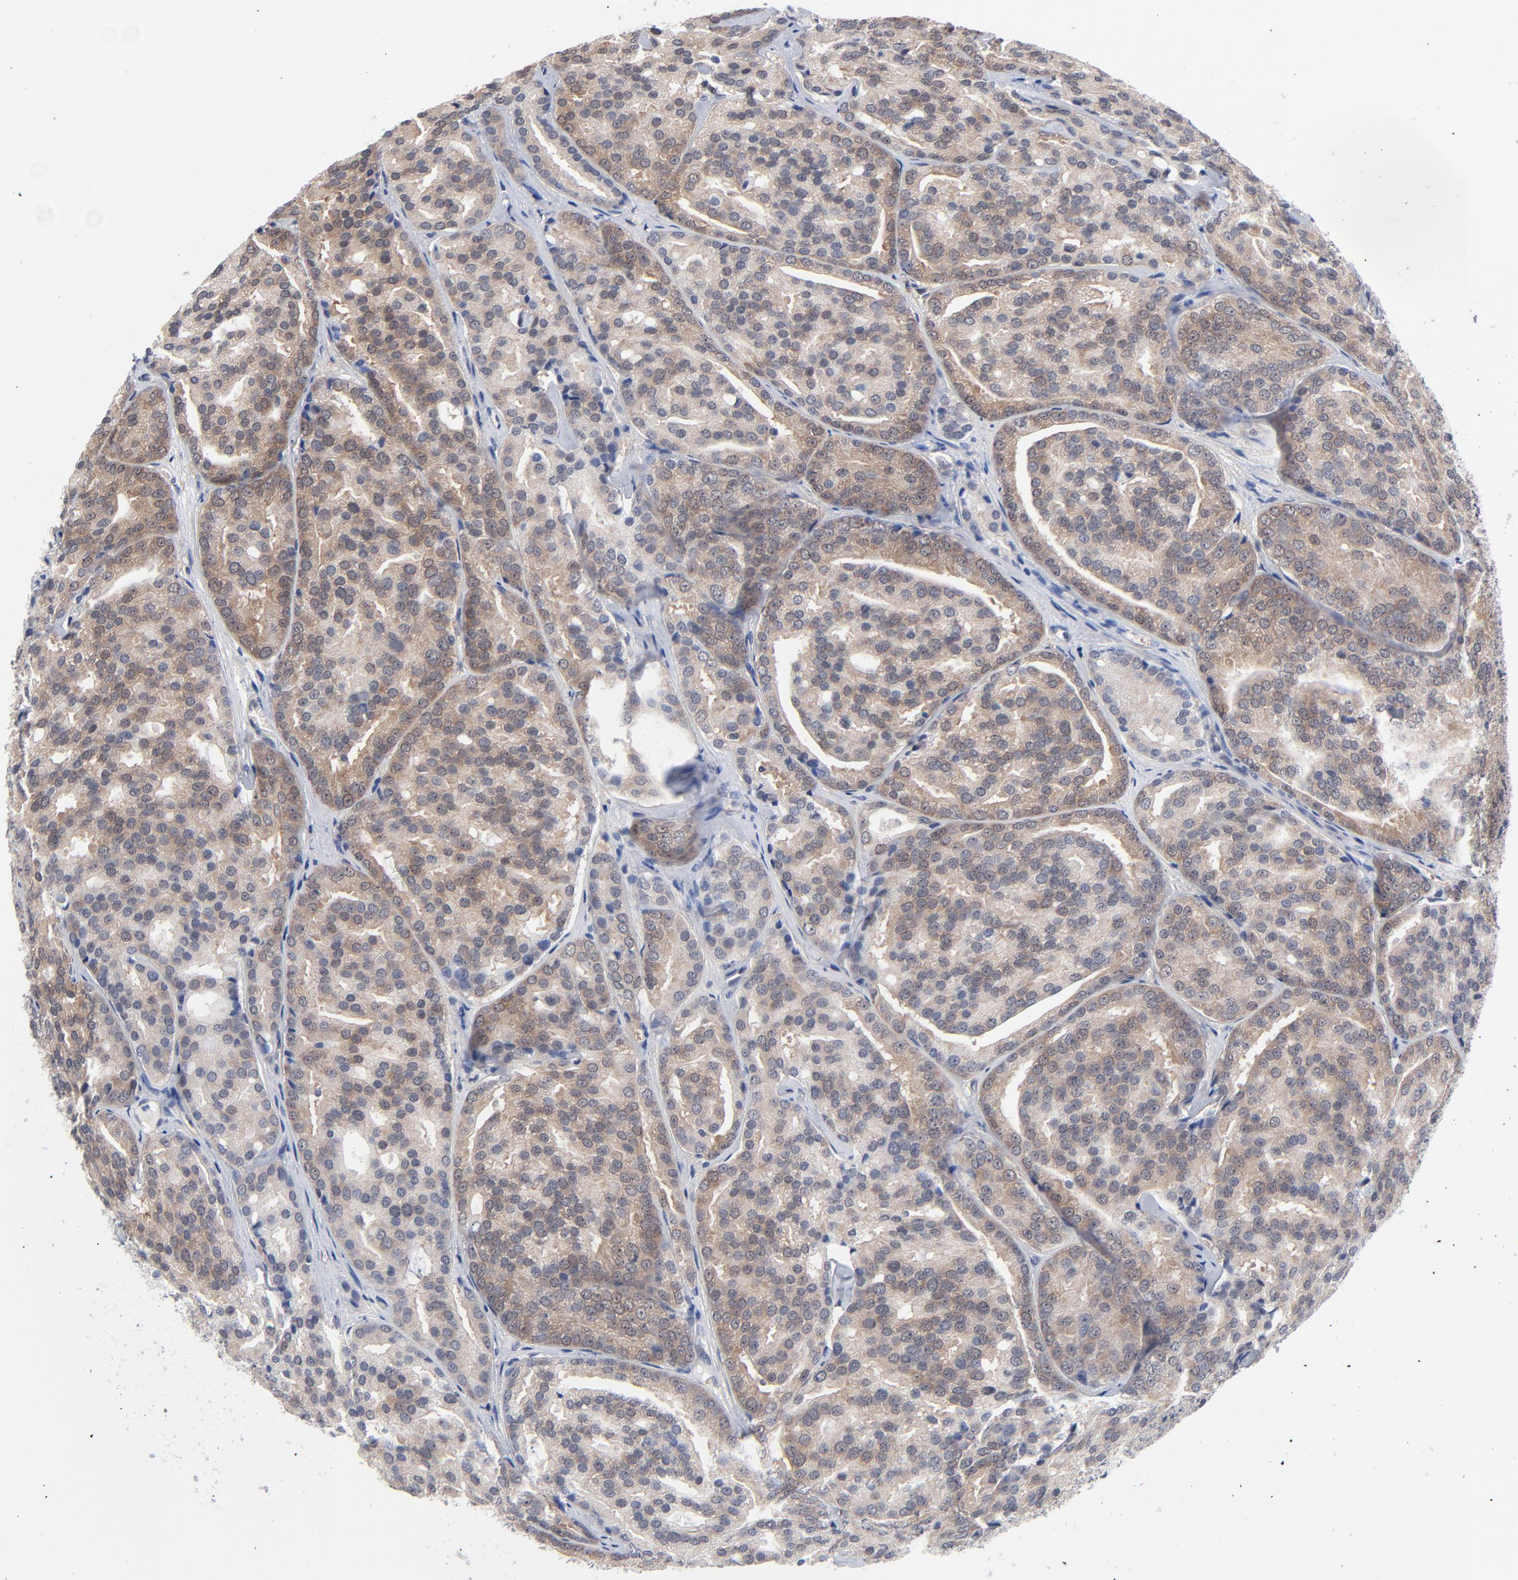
{"staining": {"intensity": "weak", "quantity": ">75%", "location": "cytoplasmic/membranous"}, "tissue": "prostate cancer", "cell_type": "Tumor cells", "image_type": "cancer", "snomed": [{"axis": "morphology", "description": "Adenocarcinoma, High grade"}, {"axis": "topography", "description": "Prostate"}], "caption": "The histopathology image displays staining of prostate adenocarcinoma (high-grade), revealing weak cytoplasmic/membranous protein expression (brown color) within tumor cells.", "gene": "RPS6KB1", "patient": {"sex": "male", "age": 64}}